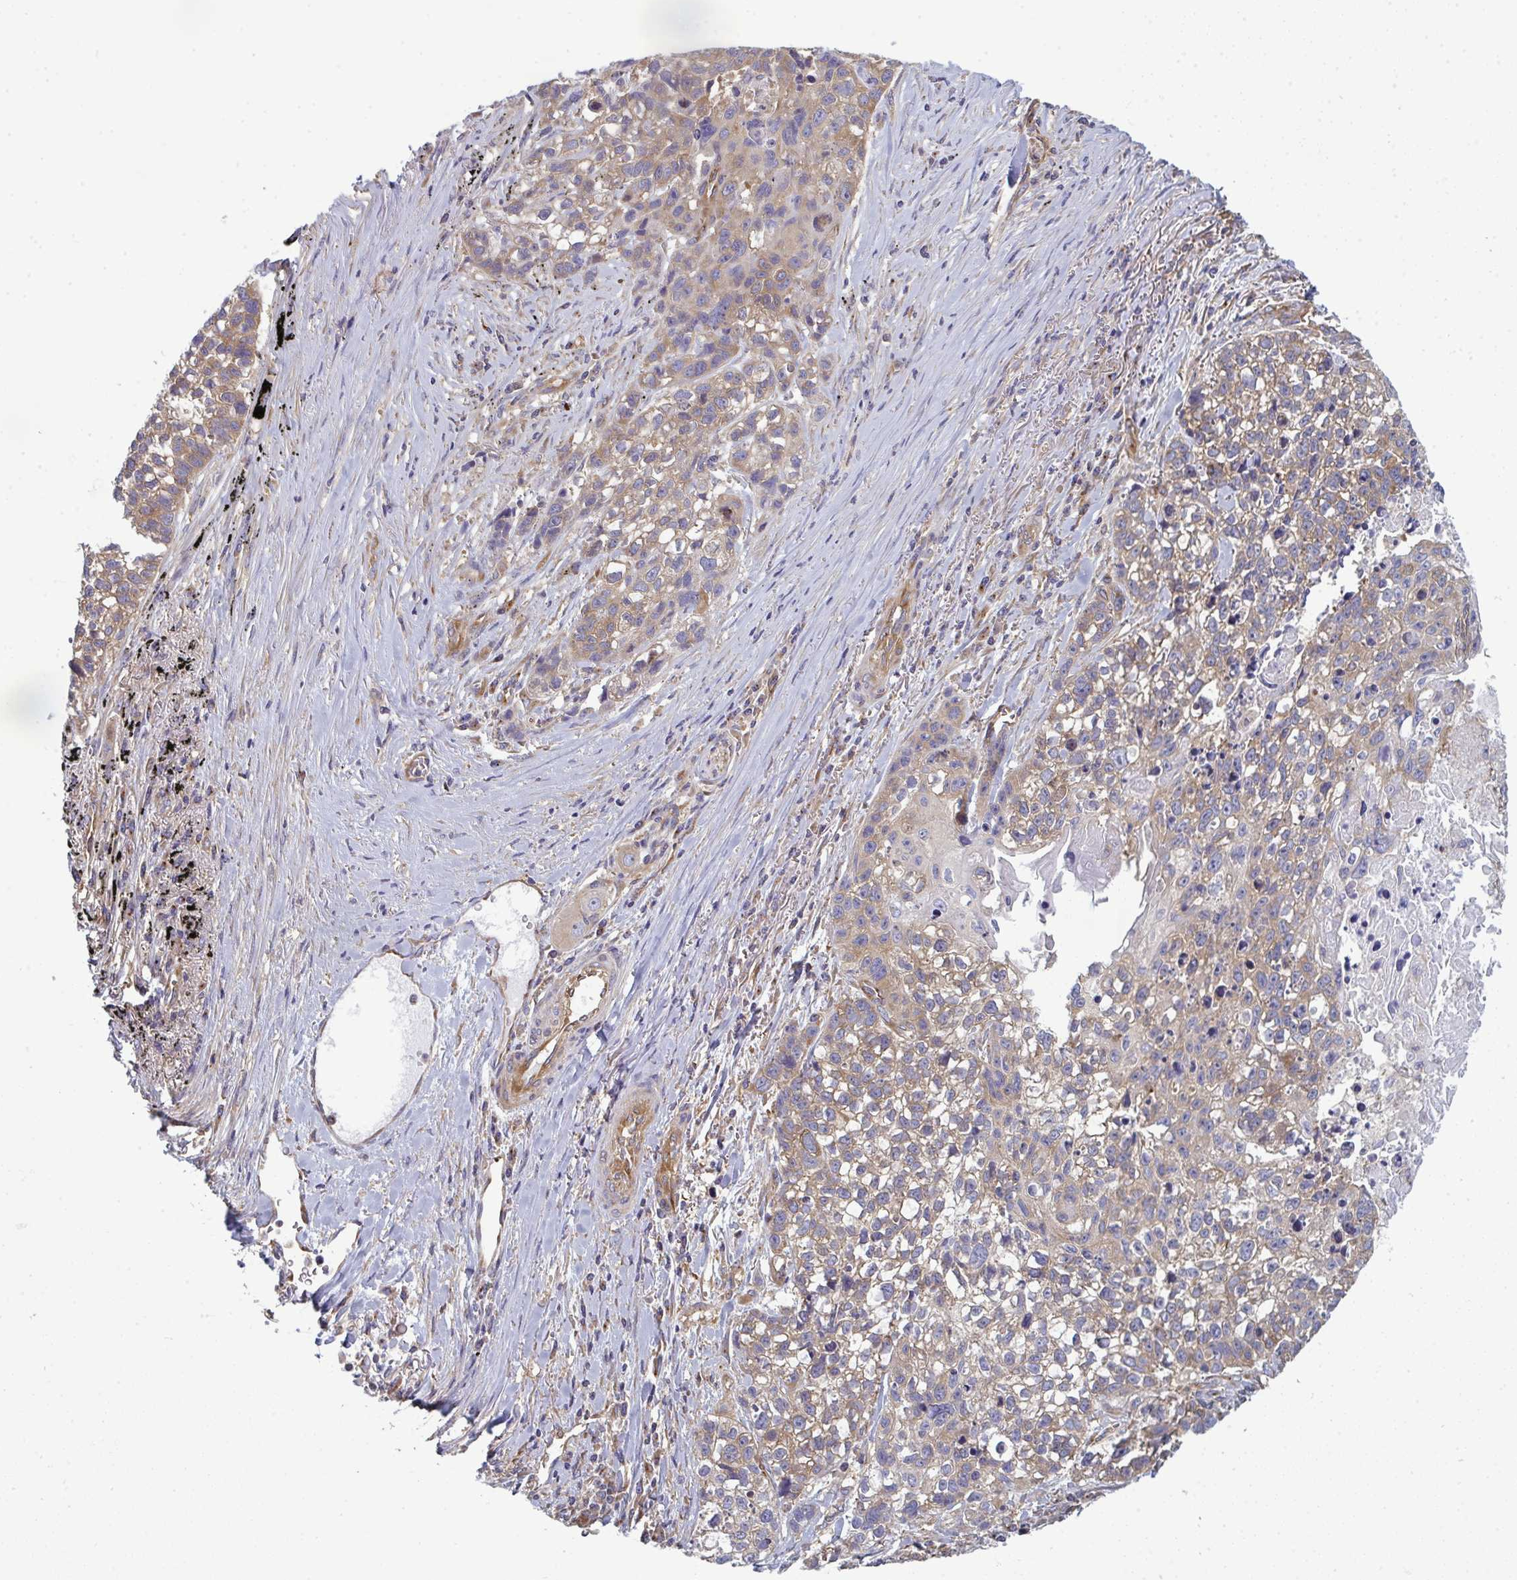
{"staining": {"intensity": "weak", "quantity": ">75%", "location": "cytoplasmic/membranous"}, "tissue": "lung cancer", "cell_type": "Tumor cells", "image_type": "cancer", "snomed": [{"axis": "morphology", "description": "Squamous cell carcinoma, NOS"}, {"axis": "topography", "description": "Lung"}], "caption": "Lung cancer (squamous cell carcinoma) stained with a protein marker demonstrates weak staining in tumor cells.", "gene": "DYNC1I2", "patient": {"sex": "male", "age": 74}}